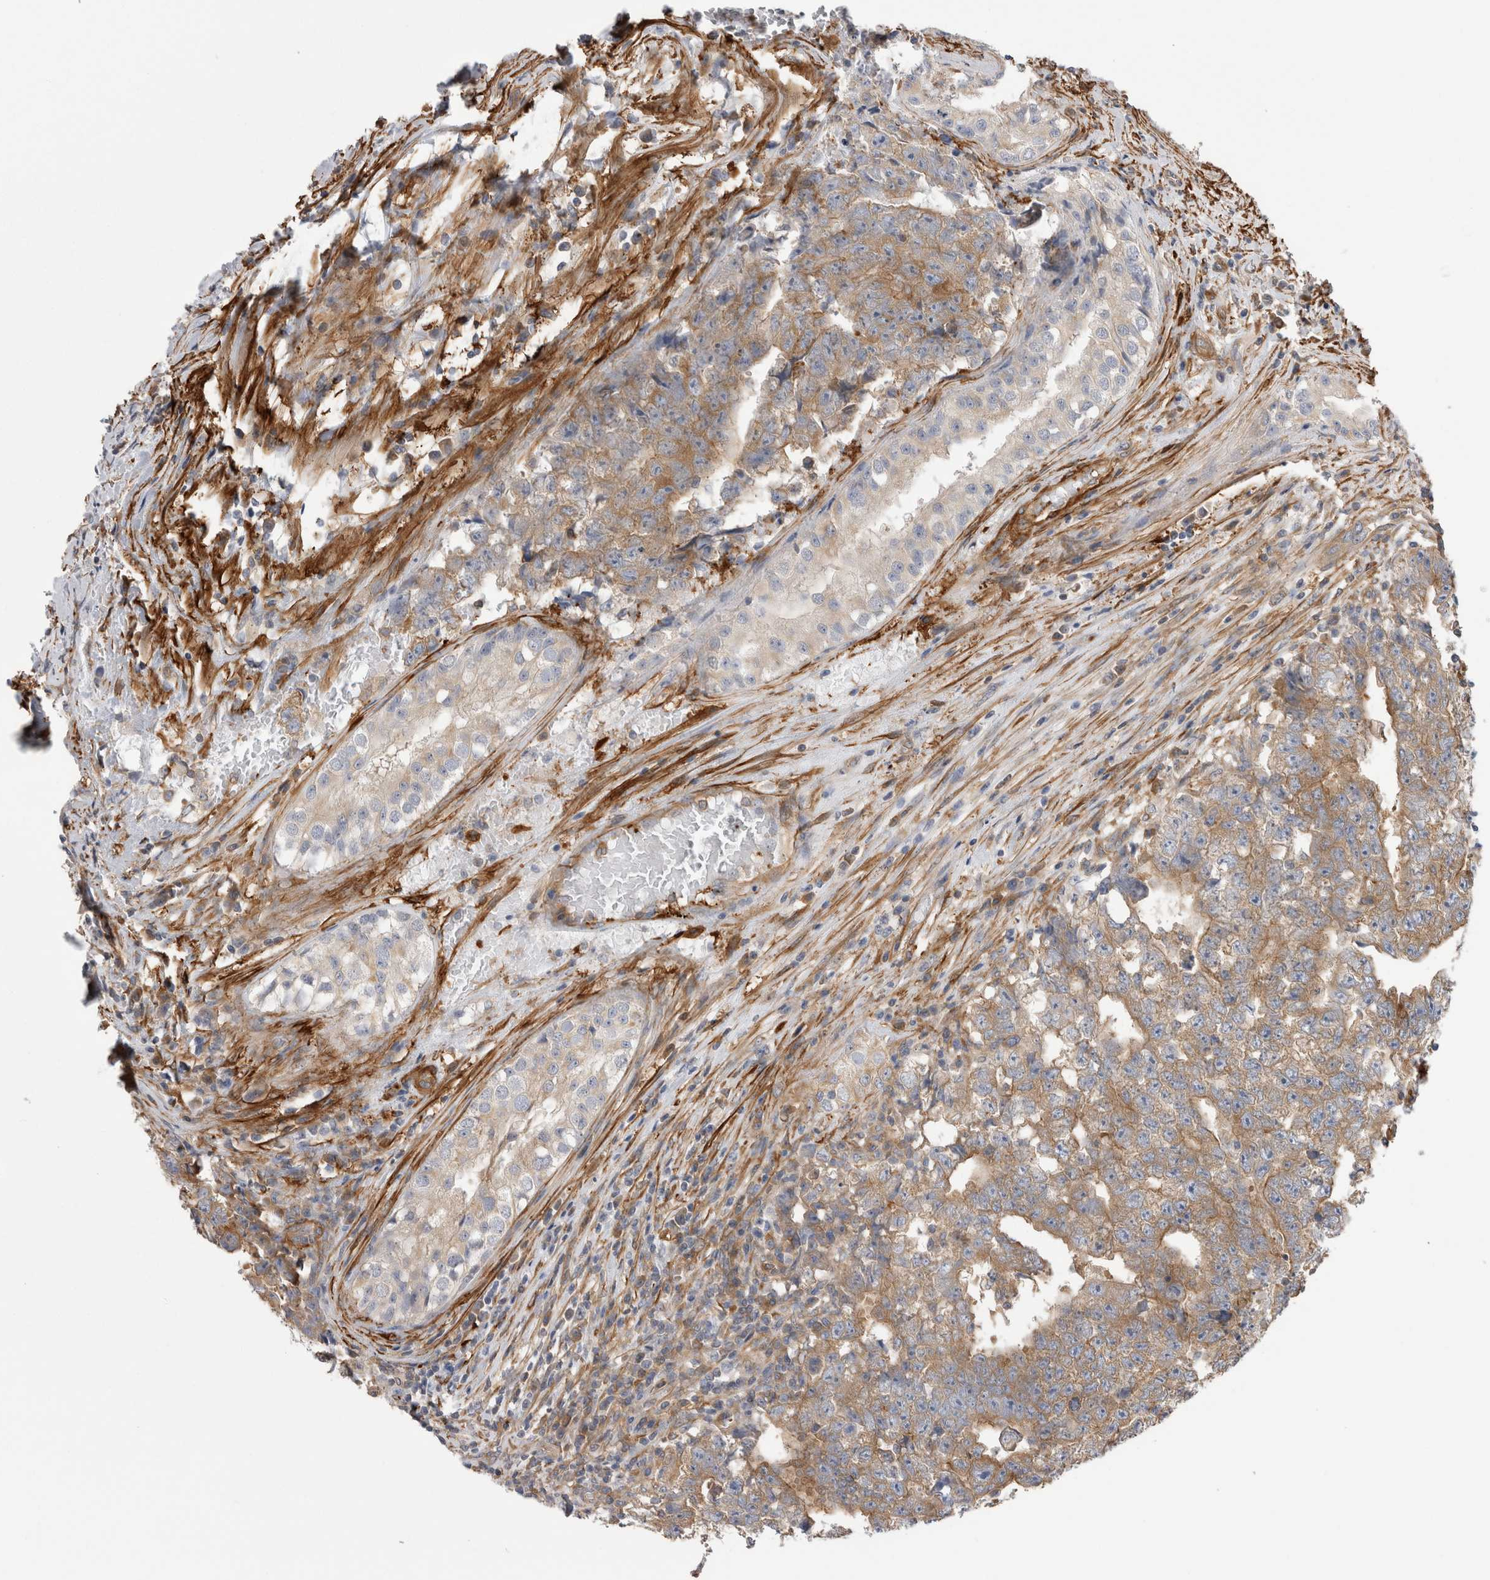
{"staining": {"intensity": "weak", "quantity": ">75%", "location": "cytoplasmic/membranous"}, "tissue": "testis cancer", "cell_type": "Tumor cells", "image_type": "cancer", "snomed": [{"axis": "morphology", "description": "Carcinoma, Embryonal, NOS"}, {"axis": "topography", "description": "Testis"}], "caption": "Weak cytoplasmic/membranous staining for a protein is identified in approximately >75% of tumor cells of testis cancer (embryonal carcinoma) using immunohistochemistry (IHC).", "gene": "EPRS1", "patient": {"sex": "male", "age": 25}}